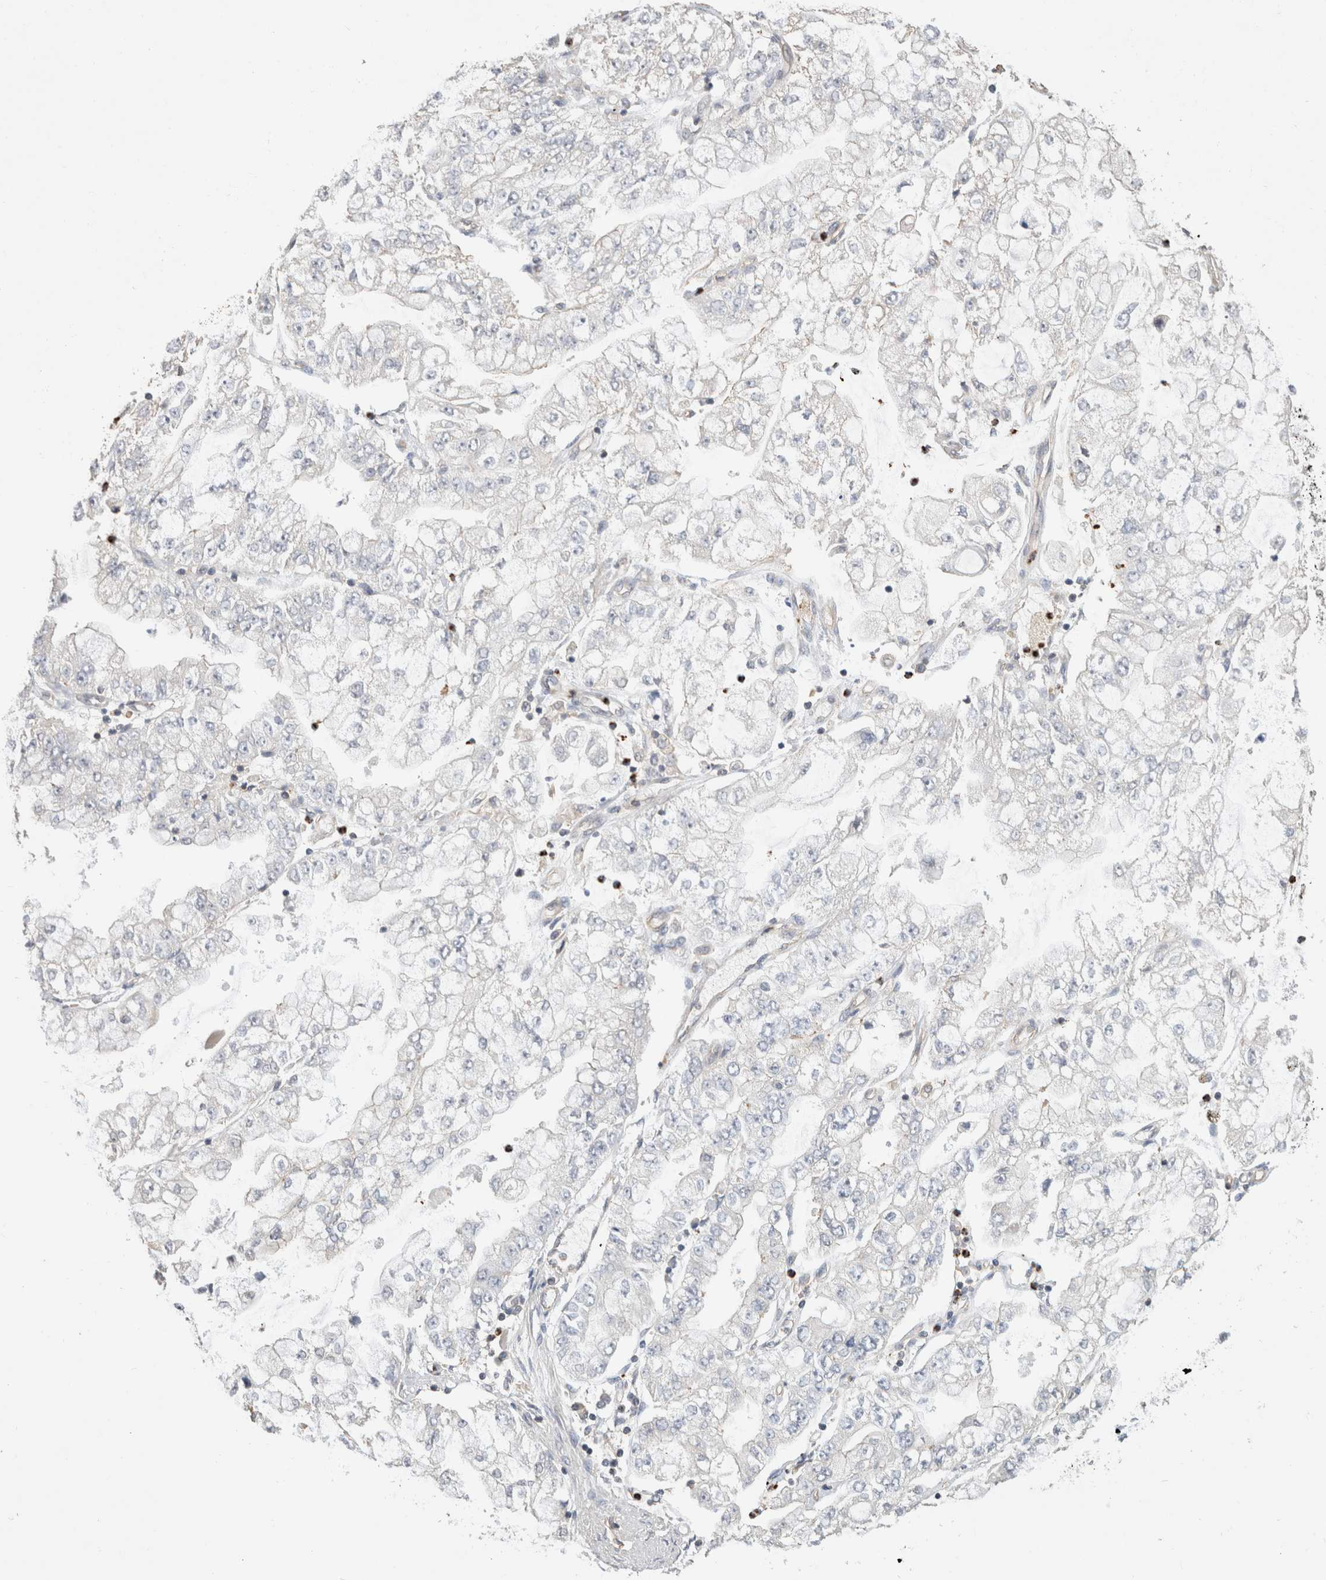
{"staining": {"intensity": "negative", "quantity": "none", "location": "none"}, "tissue": "stomach cancer", "cell_type": "Tumor cells", "image_type": "cancer", "snomed": [{"axis": "morphology", "description": "Adenocarcinoma, NOS"}, {"axis": "topography", "description": "Stomach"}], "caption": "IHC micrograph of neoplastic tissue: human adenocarcinoma (stomach) stained with DAB displays no significant protein expression in tumor cells.", "gene": "CFAP418", "patient": {"sex": "male", "age": 76}}